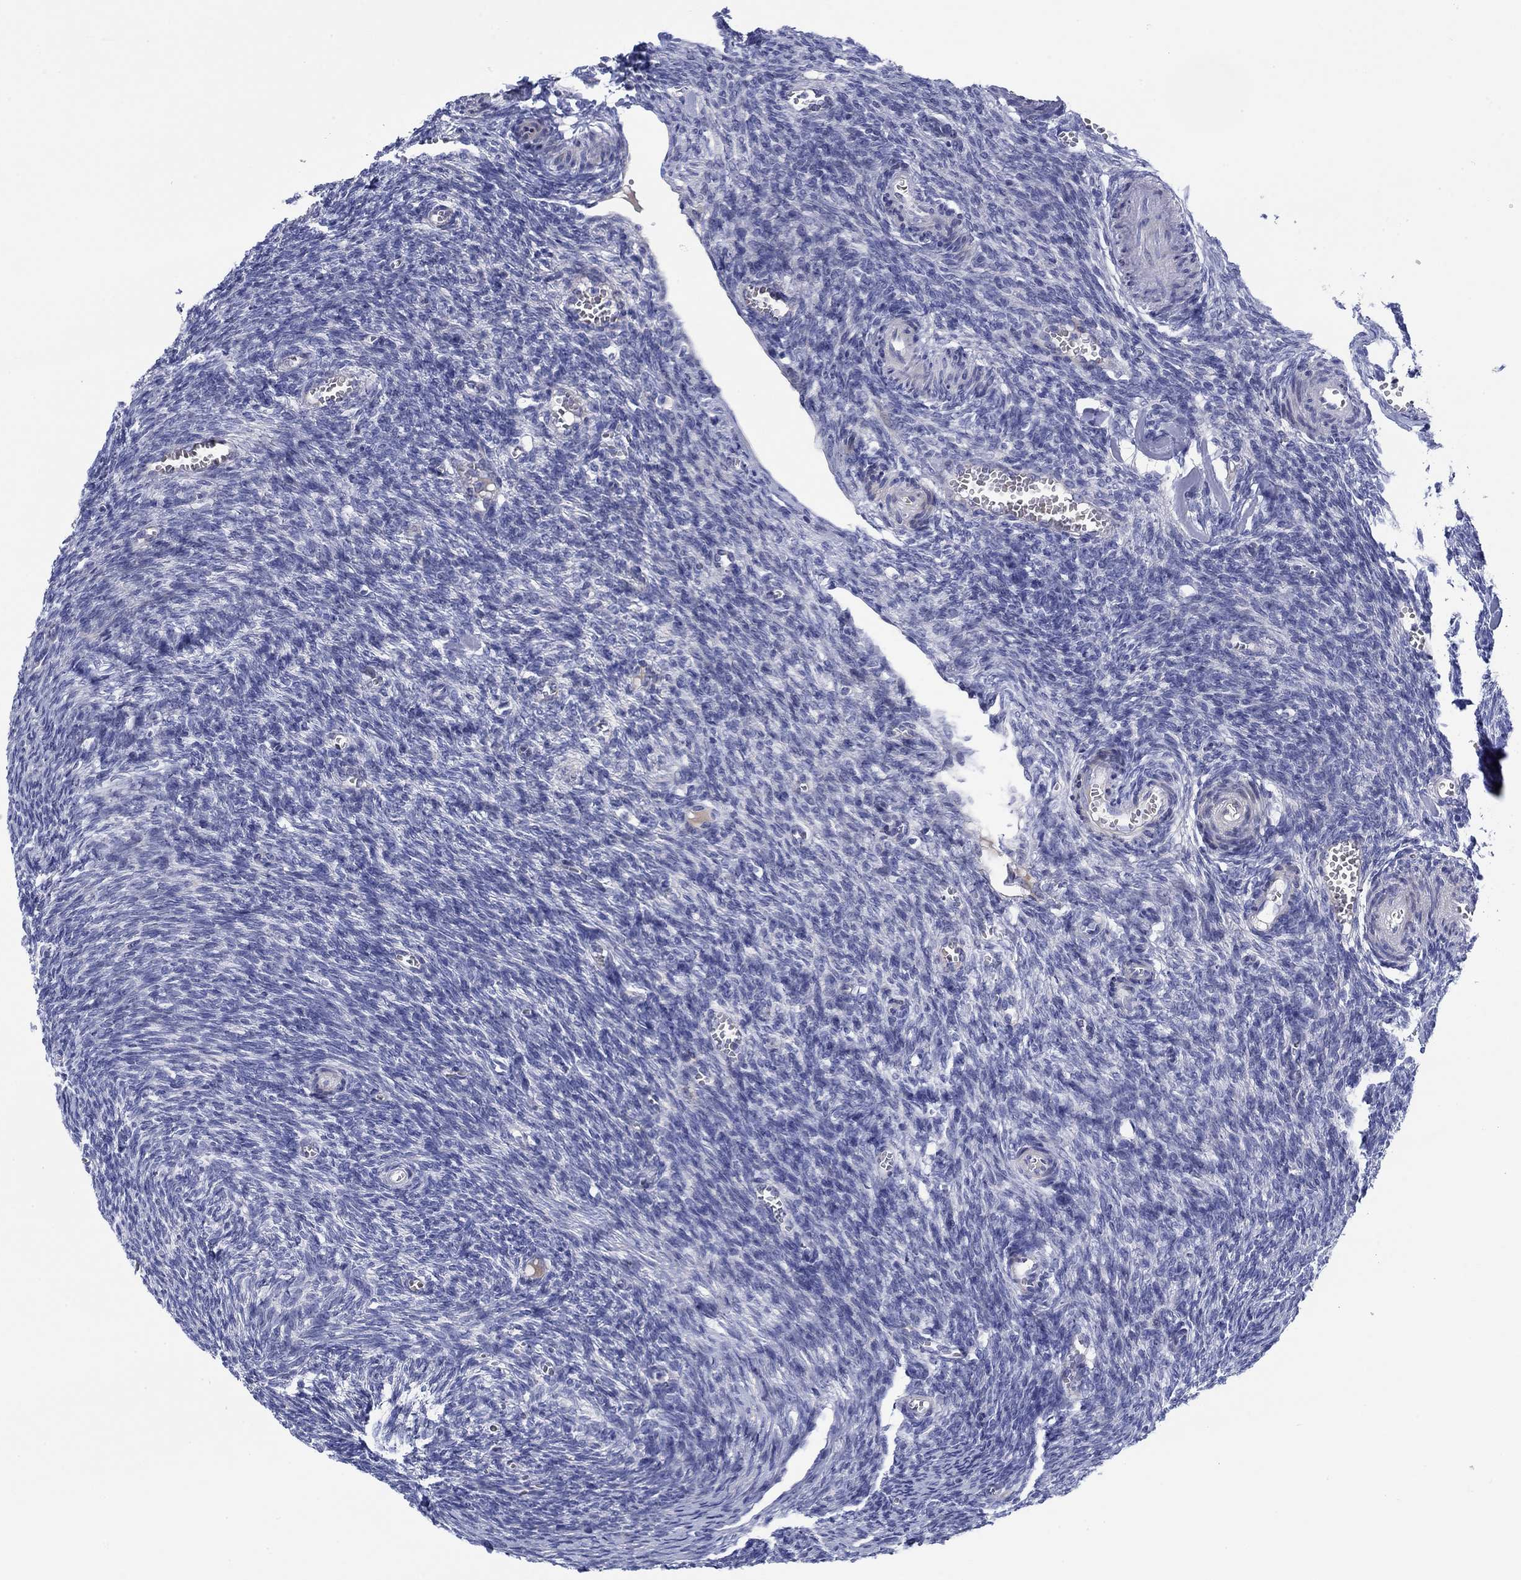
{"staining": {"intensity": "negative", "quantity": "none", "location": "none"}, "tissue": "ovary", "cell_type": "Follicle cells", "image_type": "normal", "snomed": [{"axis": "morphology", "description": "Normal tissue, NOS"}, {"axis": "topography", "description": "Ovary"}], "caption": "Immunohistochemistry of normal human ovary demonstrates no positivity in follicle cells.", "gene": "SVEP1", "patient": {"sex": "female", "age": 43}}